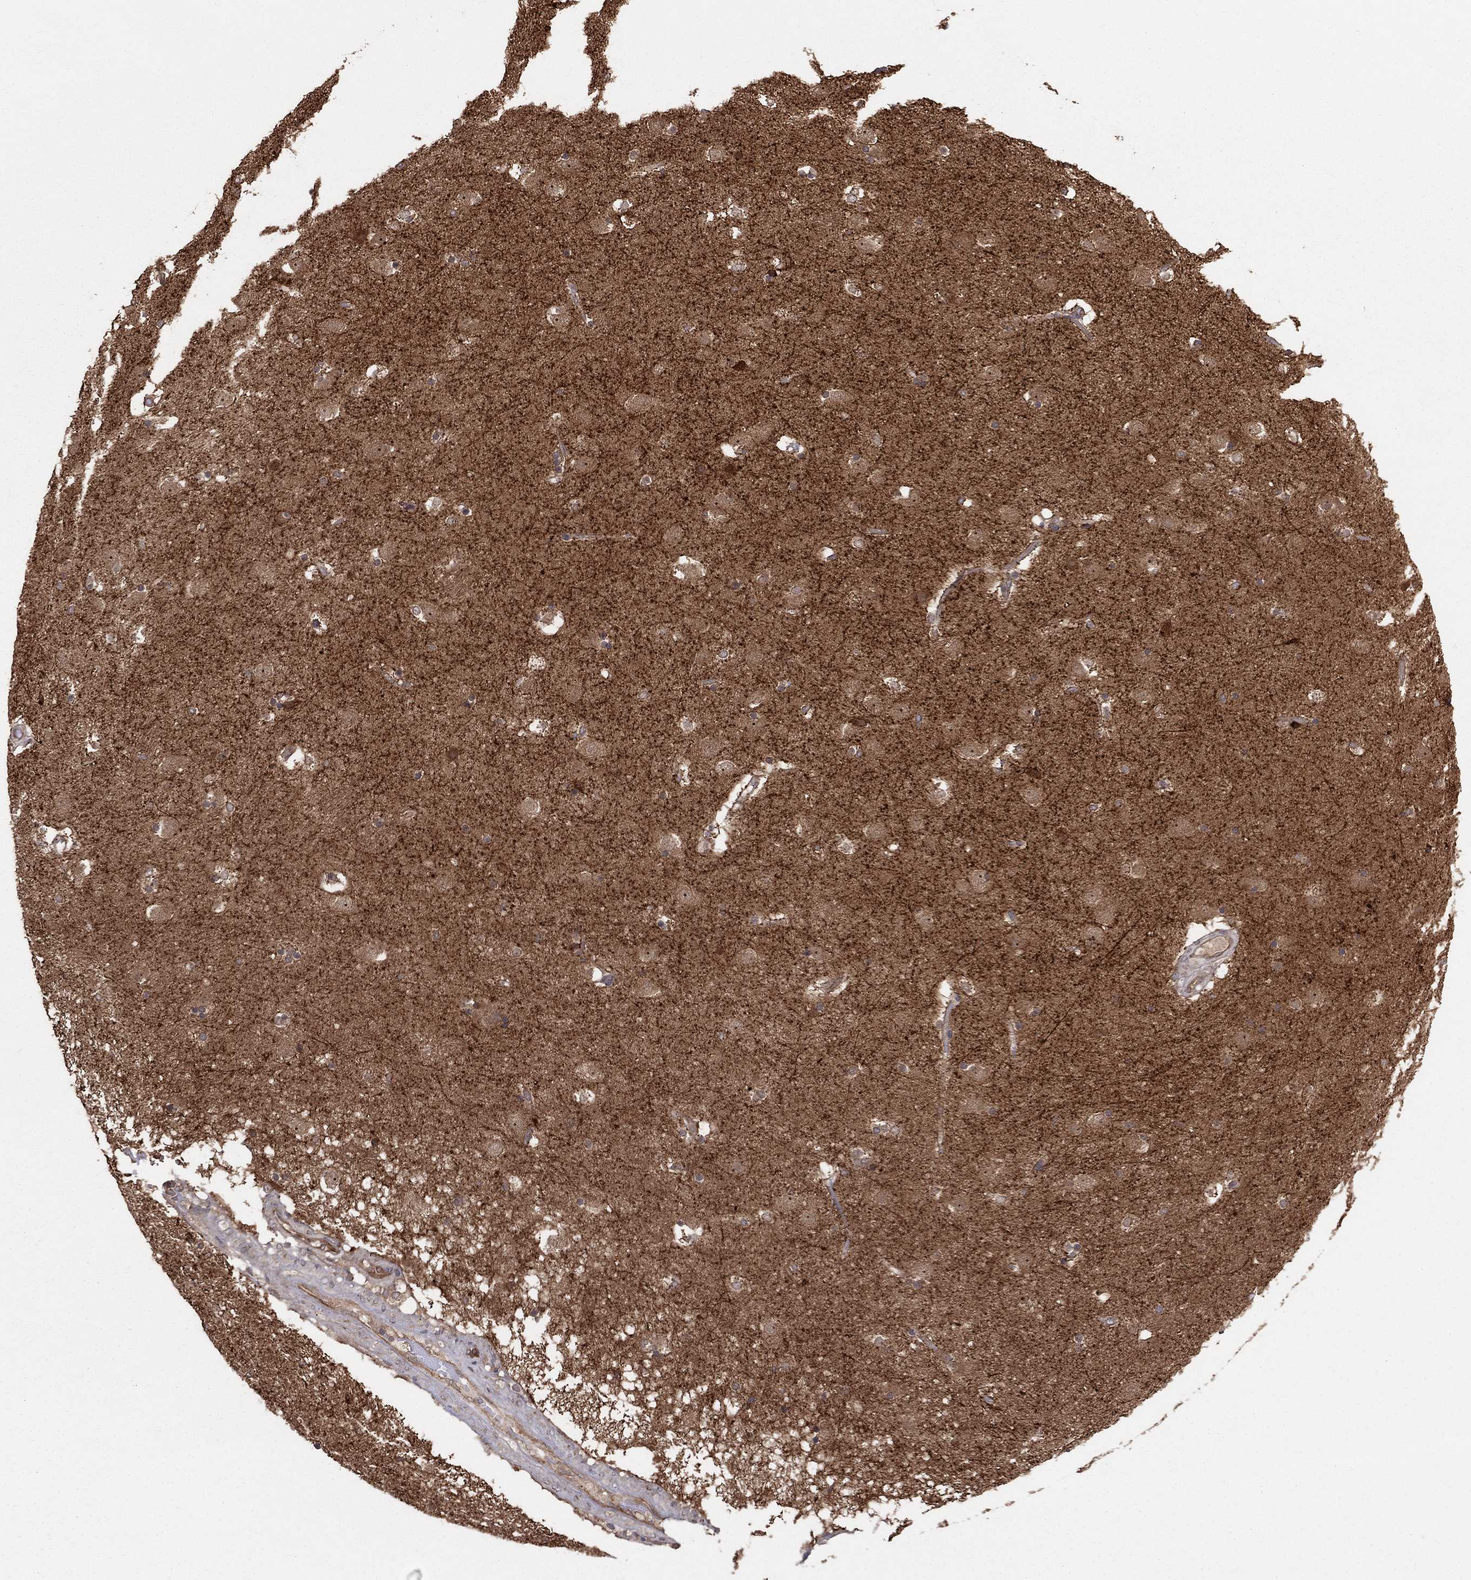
{"staining": {"intensity": "negative", "quantity": "none", "location": "none"}, "tissue": "caudate", "cell_type": "Glial cells", "image_type": "normal", "snomed": [{"axis": "morphology", "description": "Normal tissue, NOS"}, {"axis": "topography", "description": "Lateral ventricle wall"}], "caption": "Histopathology image shows no significant protein expression in glial cells of normal caudate. Nuclei are stained in blue.", "gene": "BMERB1", "patient": {"sex": "male", "age": 51}}